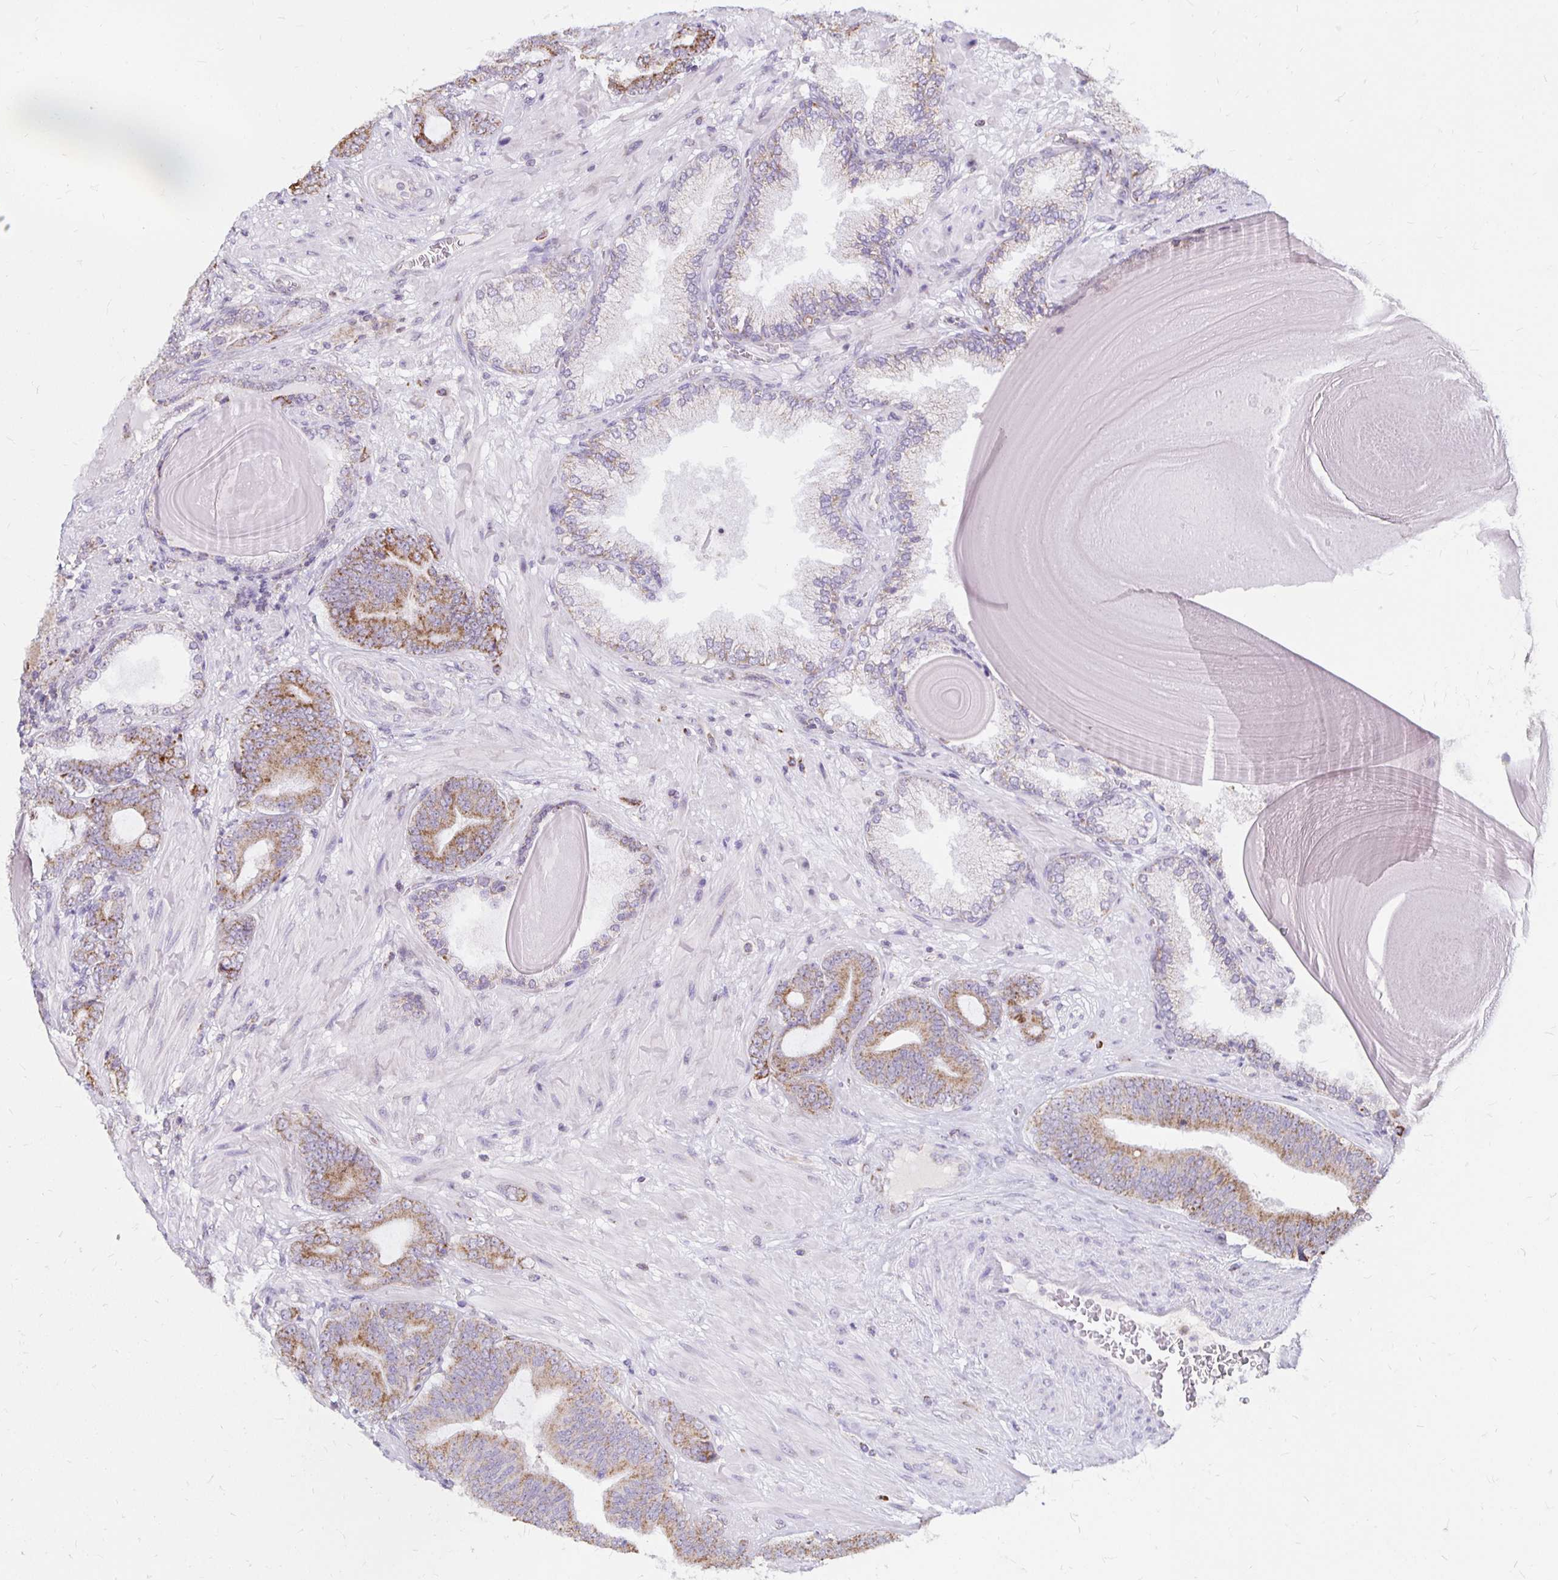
{"staining": {"intensity": "moderate", "quantity": ">75%", "location": "cytoplasmic/membranous"}, "tissue": "prostate cancer", "cell_type": "Tumor cells", "image_type": "cancer", "snomed": [{"axis": "morphology", "description": "Adenocarcinoma, High grade"}, {"axis": "topography", "description": "Prostate"}], "caption": "IHC staining of prostate cancer (high-grade adenocarcinoma), which displays medium levels of moderate cytoplasmic/membranous staining in about >75% of tumor cells indicating moderate cytoplasmic/membranous protein staining. The staining was performed using DAB (brown) for protein detection and nuclei were counterstained in hematoxylin (blue).", "gene": "IER3", "patient": {"sex": "male", "age": 62}}